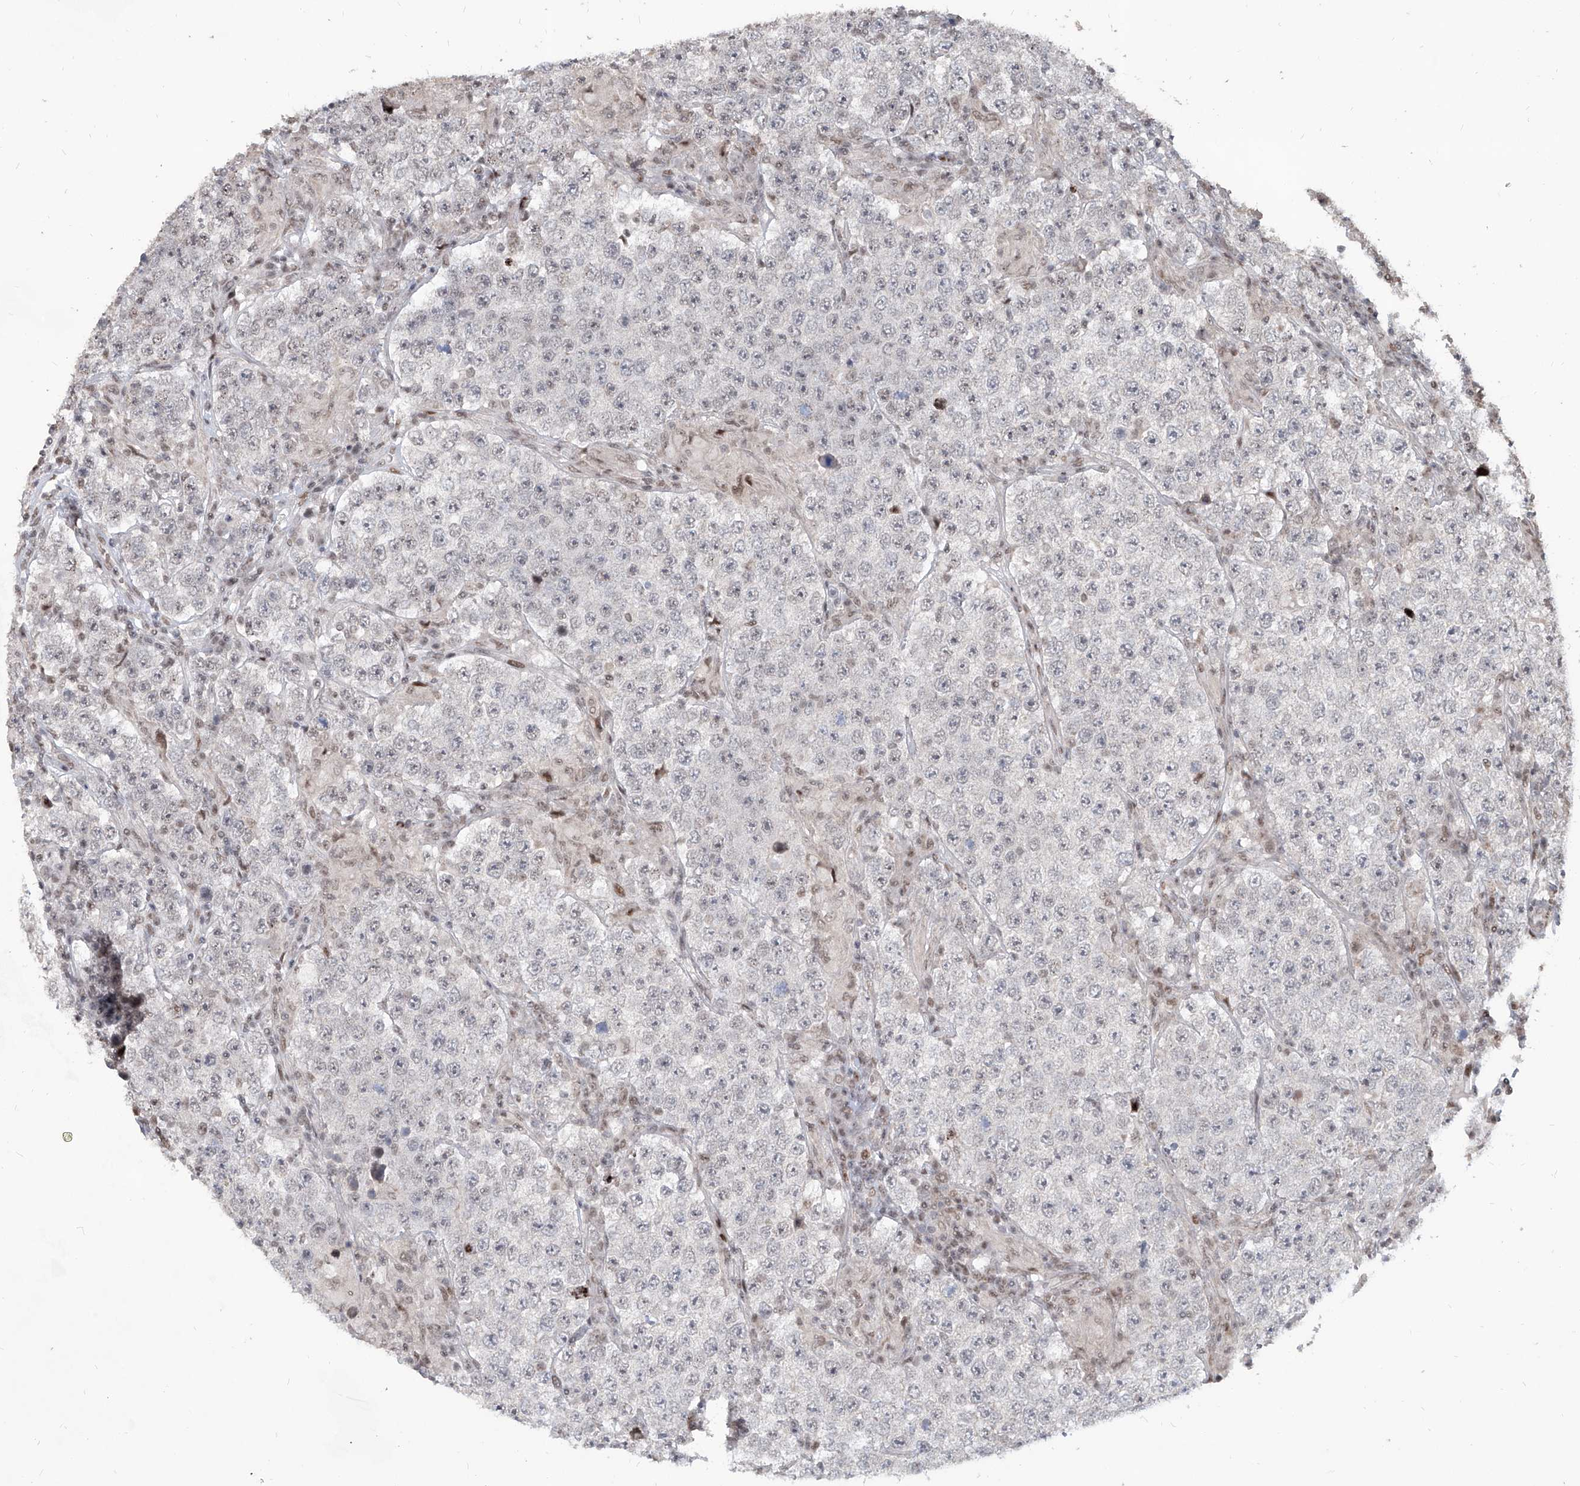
{"staining": {"intensity": "negative", "quantity": "none", "location": "none"}, "tissue": "testis cancer", "cell_type": "Tumor cells", "image_type": "cancer", "snomed": [{"axis": "morphology", "description": "Normal tissue, NOS"}, {"axis": "morphology", "description": "Urothelial carcinoma, High grade"}, {"axis": "morphology", "description": "Seminoma, NOS"}, {"axis": "morphology", "description": "Carcinoma, Embryonal, NOS"}, {"axis": "topography", "description": "Urinary bladder"}, {"axis": "topography", "description": "Testis"}], "caption": "Histopathology image shows no significant protein staining in tumor cells of embryonal carcinoma (testis). (DAB (3,3'-diaminobenzidine) IHC with hematoxylin counter stain).", "gene": "IRF2", "patient": {"sex": "male", "age": 41}}